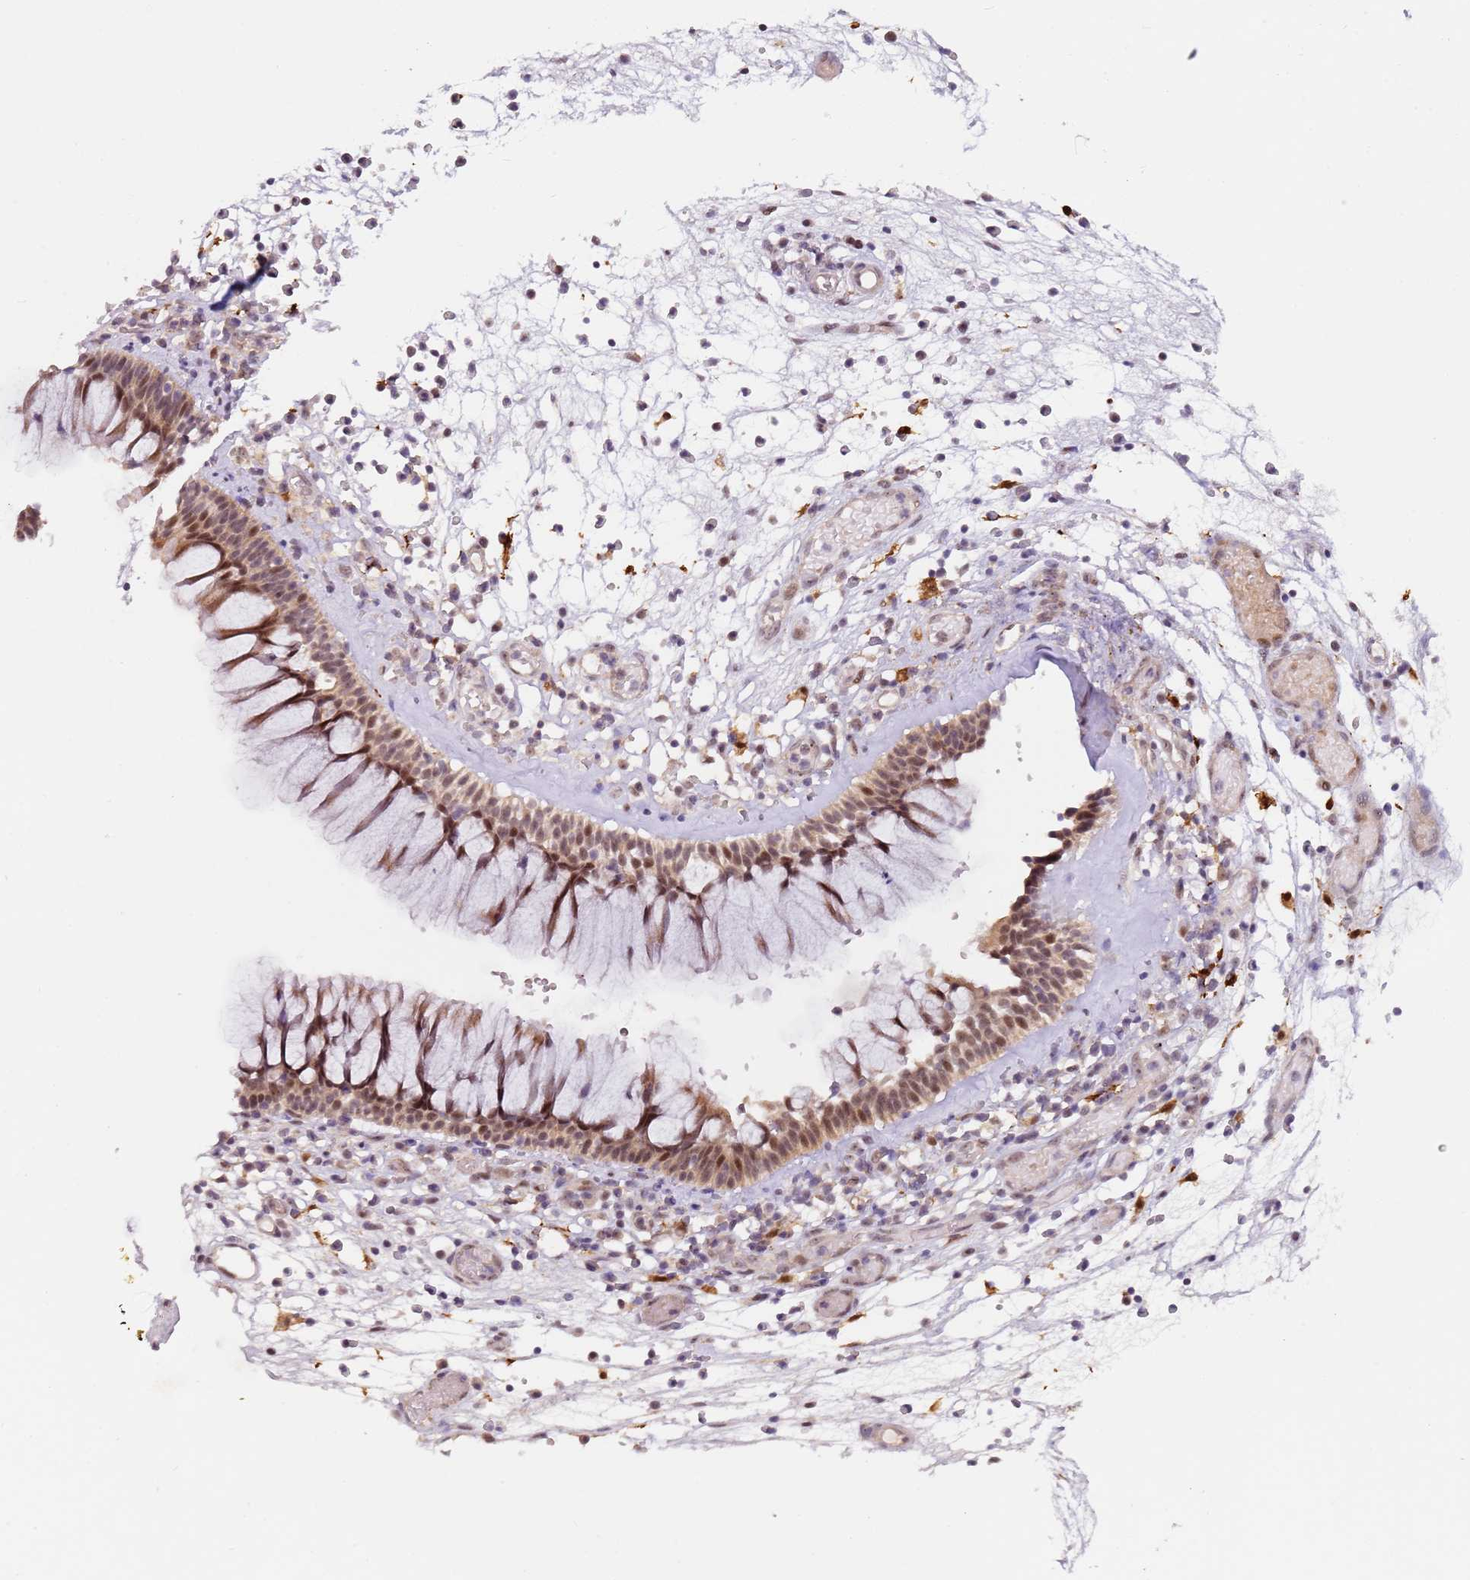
{"staining": {"intensity": "moderate", "quantity": ">75%", "location": "cytoplasmic/membranous,nuclear"}, "tissue": "nasopharynx", "cell_type": "Respiratory epithelial cells", "image_type": "normal", "snomed": [{"axis": "morphology", "description": "Normal tissue, NOS"}, {"axis": "morphology", "description": "Inflammation, NOS"}, {"axis": "topography", "description": "Nasopharynx"}], "caption": "Protein staining by IHC exhibits moderate cytoplasmic/membranous,nuclear expression in approximately >75% of respiratory epithelial cells in unremarkable nasopharynx.", "gene": "LGALSL", "patient": {"sex": "male", "age": 70}}